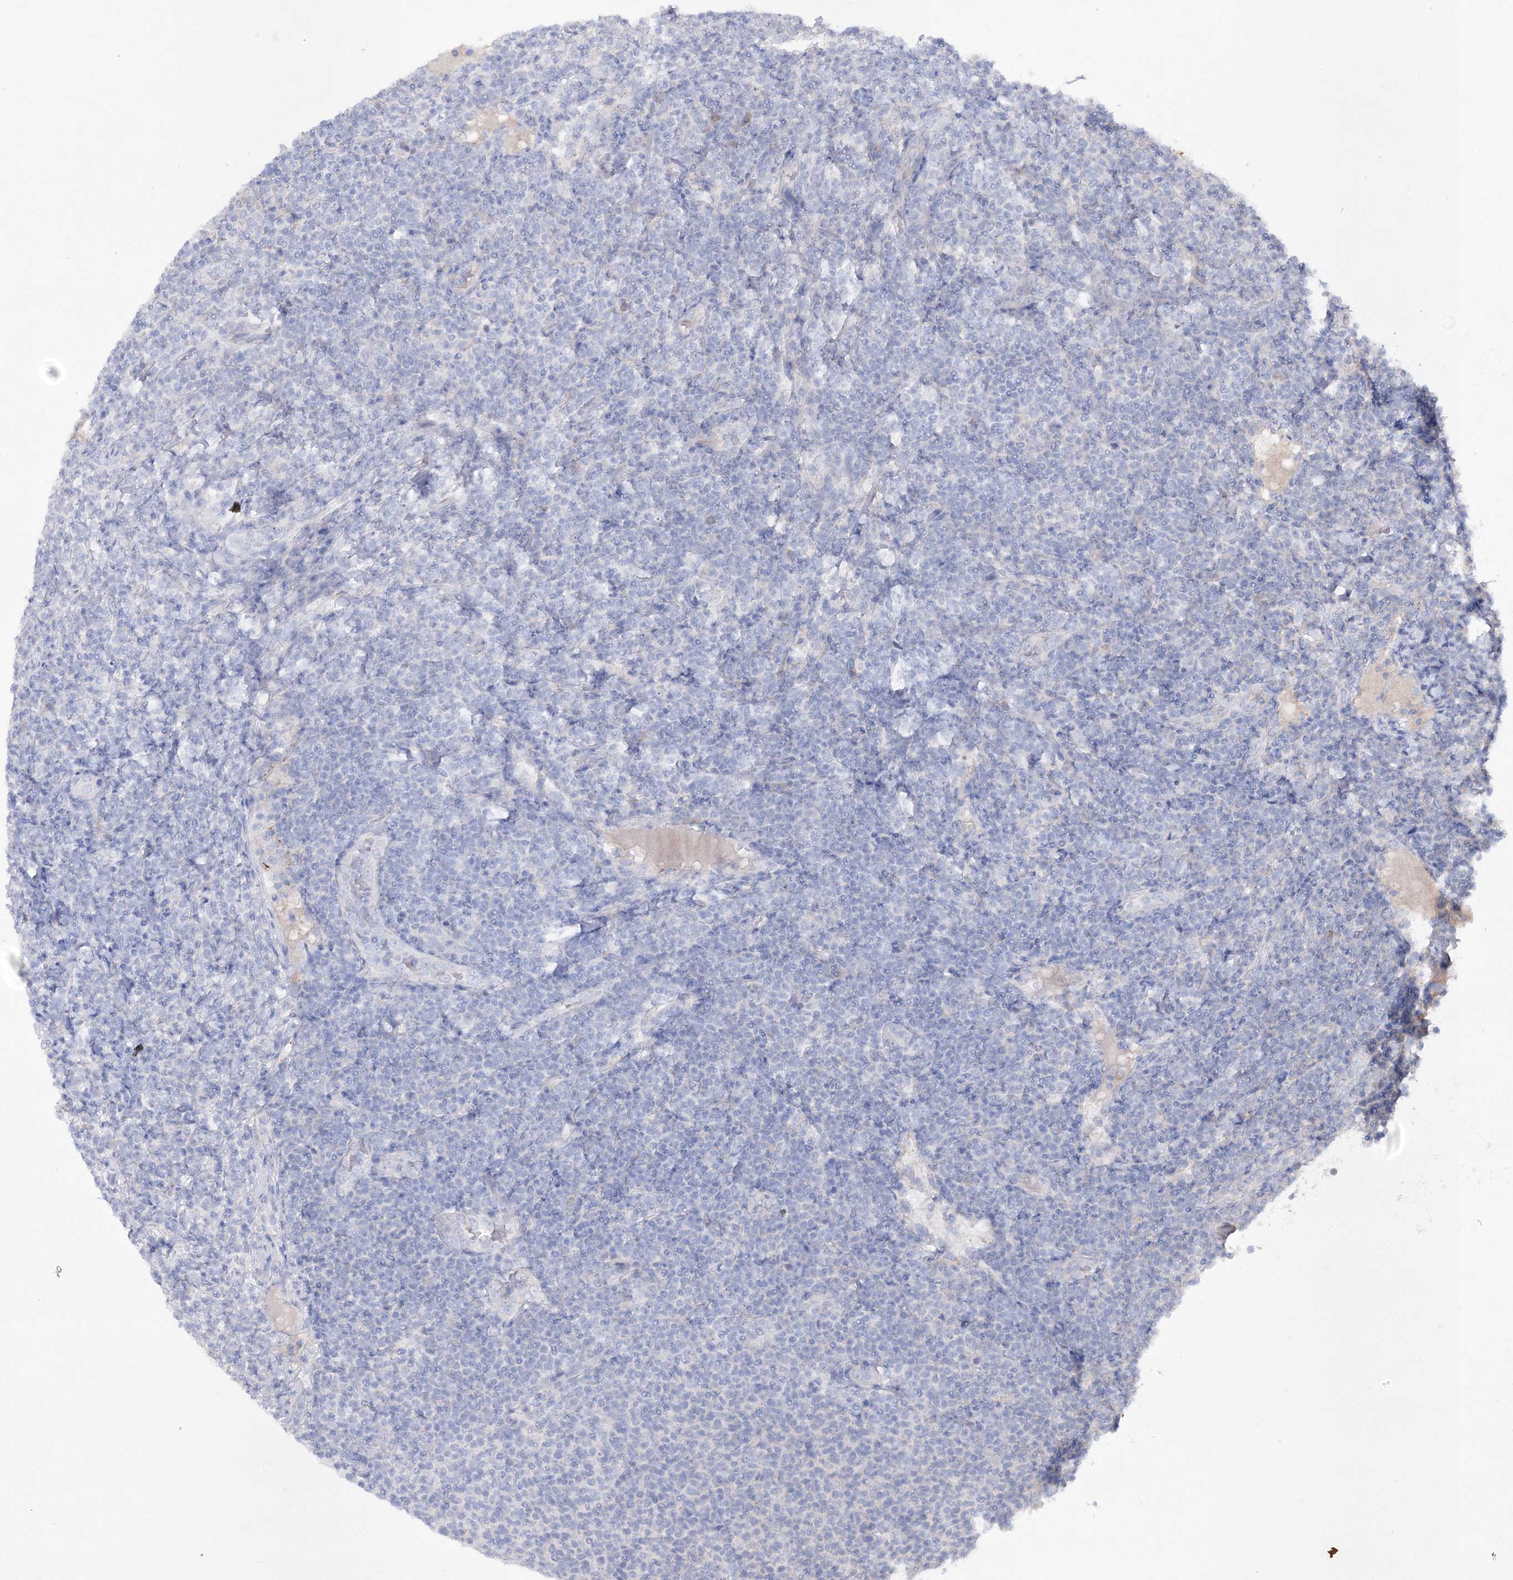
{"staining": {"intensity": "negative", "quantity": "none", "location": "none"}, "tissue": "lymphoma", "cell_type": "Tumor cells", "image_type": "cancer", "snomed": [{"axis": "morphology", "description": "Malignant lymphoma, non-Hodgkin's type, Low grade"}, {"axis": "topography", "description": "Lymph node"}], "caption": "The IHC image has no significant staining in tumor cells of malignant lymphoma, non-Hodgkin's type (low-grade) tissue. The staining is performed using DAB (3,3'-diaminobenzidine) brown chromogen with nuclei counter-stained in using hematoxylin.", "gene": "NAGLU", "patient": {"sex": "male", "age": 66}}